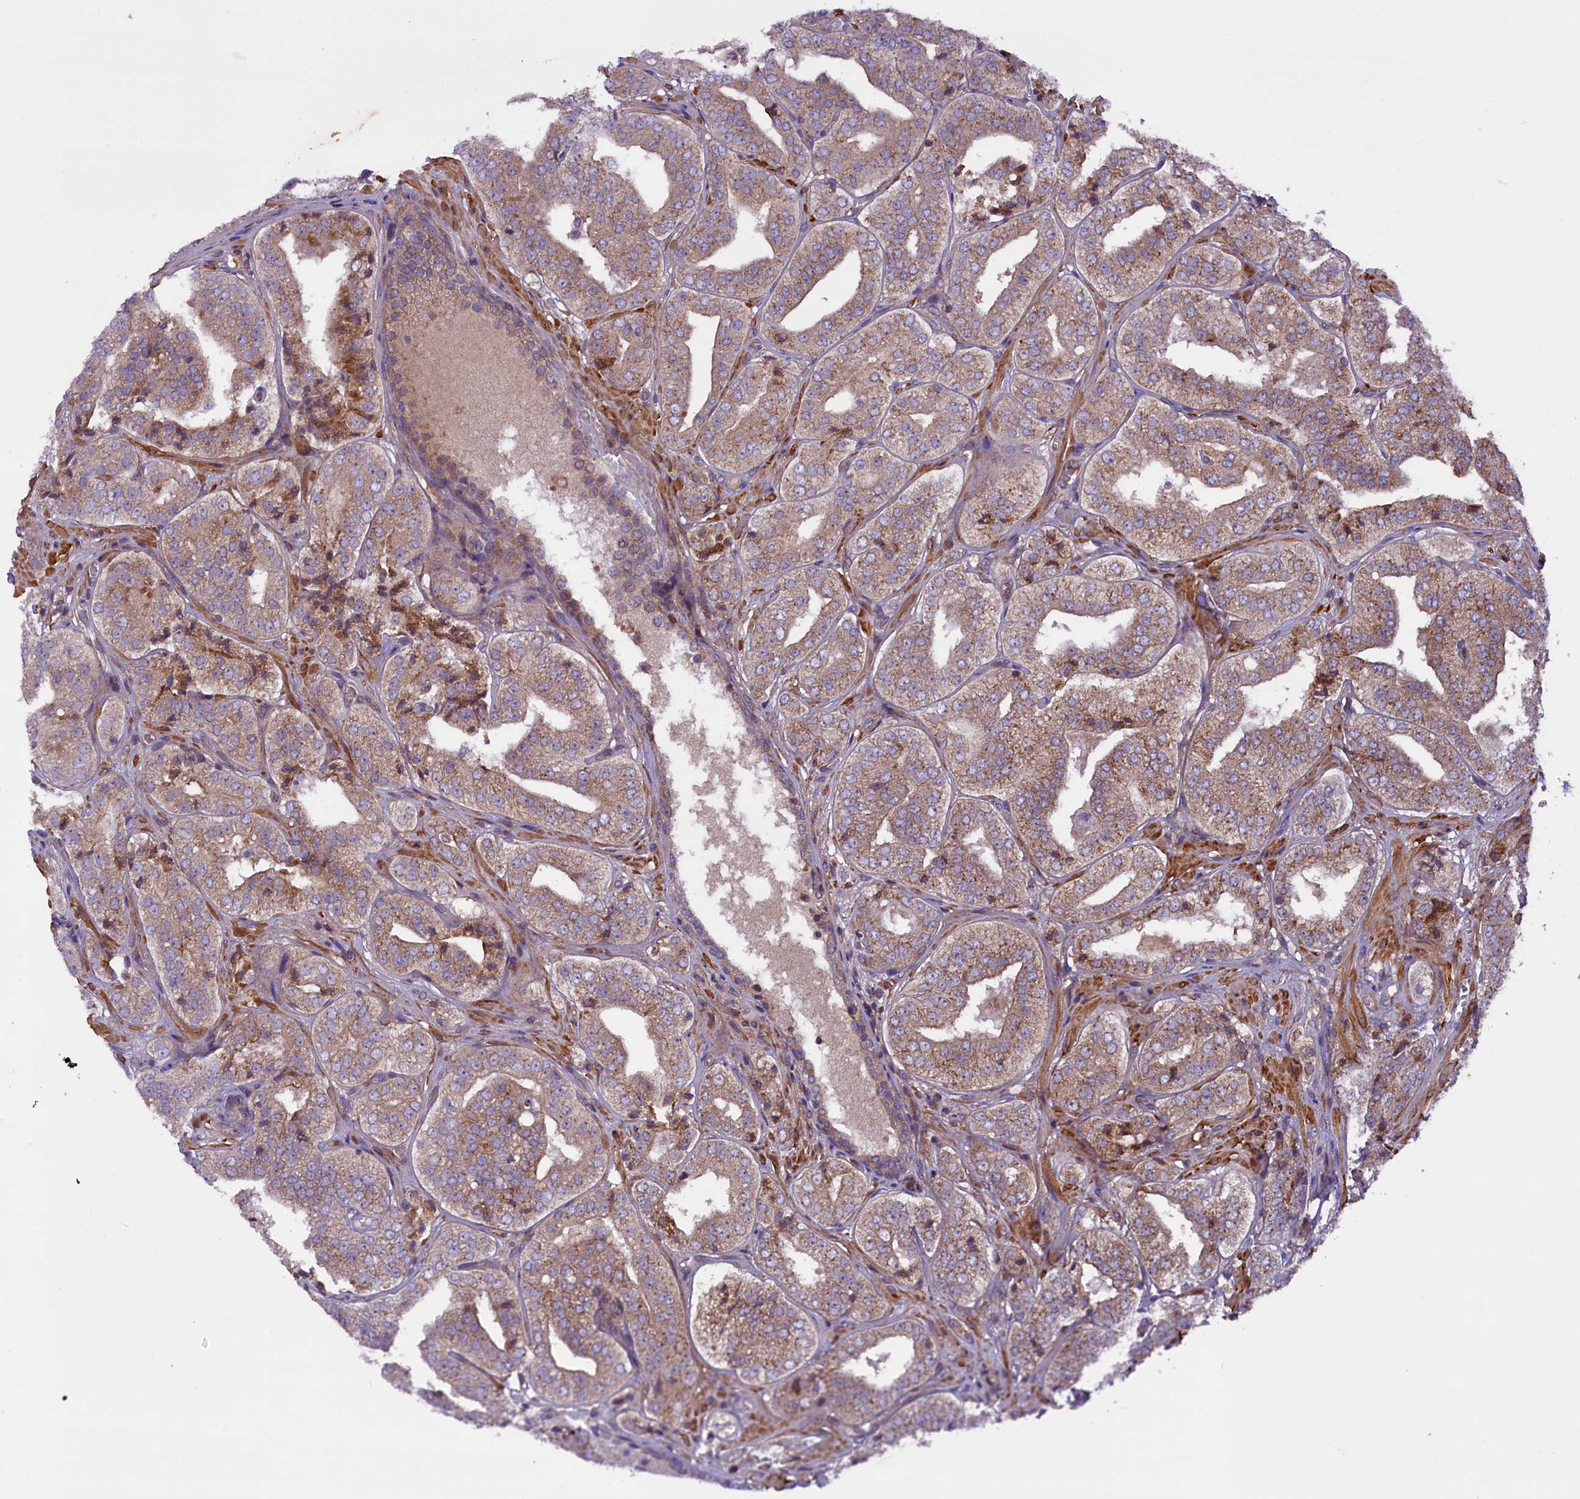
{"staining": {"intensity": "moderate", "quantity": ">75%", "location": "cytoplasmic/membranous"}, "tissue": "prostate cancer", "cell_type": "Tumor cells", "image_type": "cancer", "snomed": [{"axis": "morphology", "description": "Adenocarcinoma, High grade"}, {"axis": "topography", "description": "Prostate"}], "caption": "An IHC photomicrograph of tumor tissue is shown. Protein staining in brown shows moderate cytoplasmic/membranous positivity in prostate cancer within tumor cells. (Brightfield microscopy of DAB IHC at high magnification).", "gene": "HDAC5", "patient": {"sex": "male", "age": 71}}